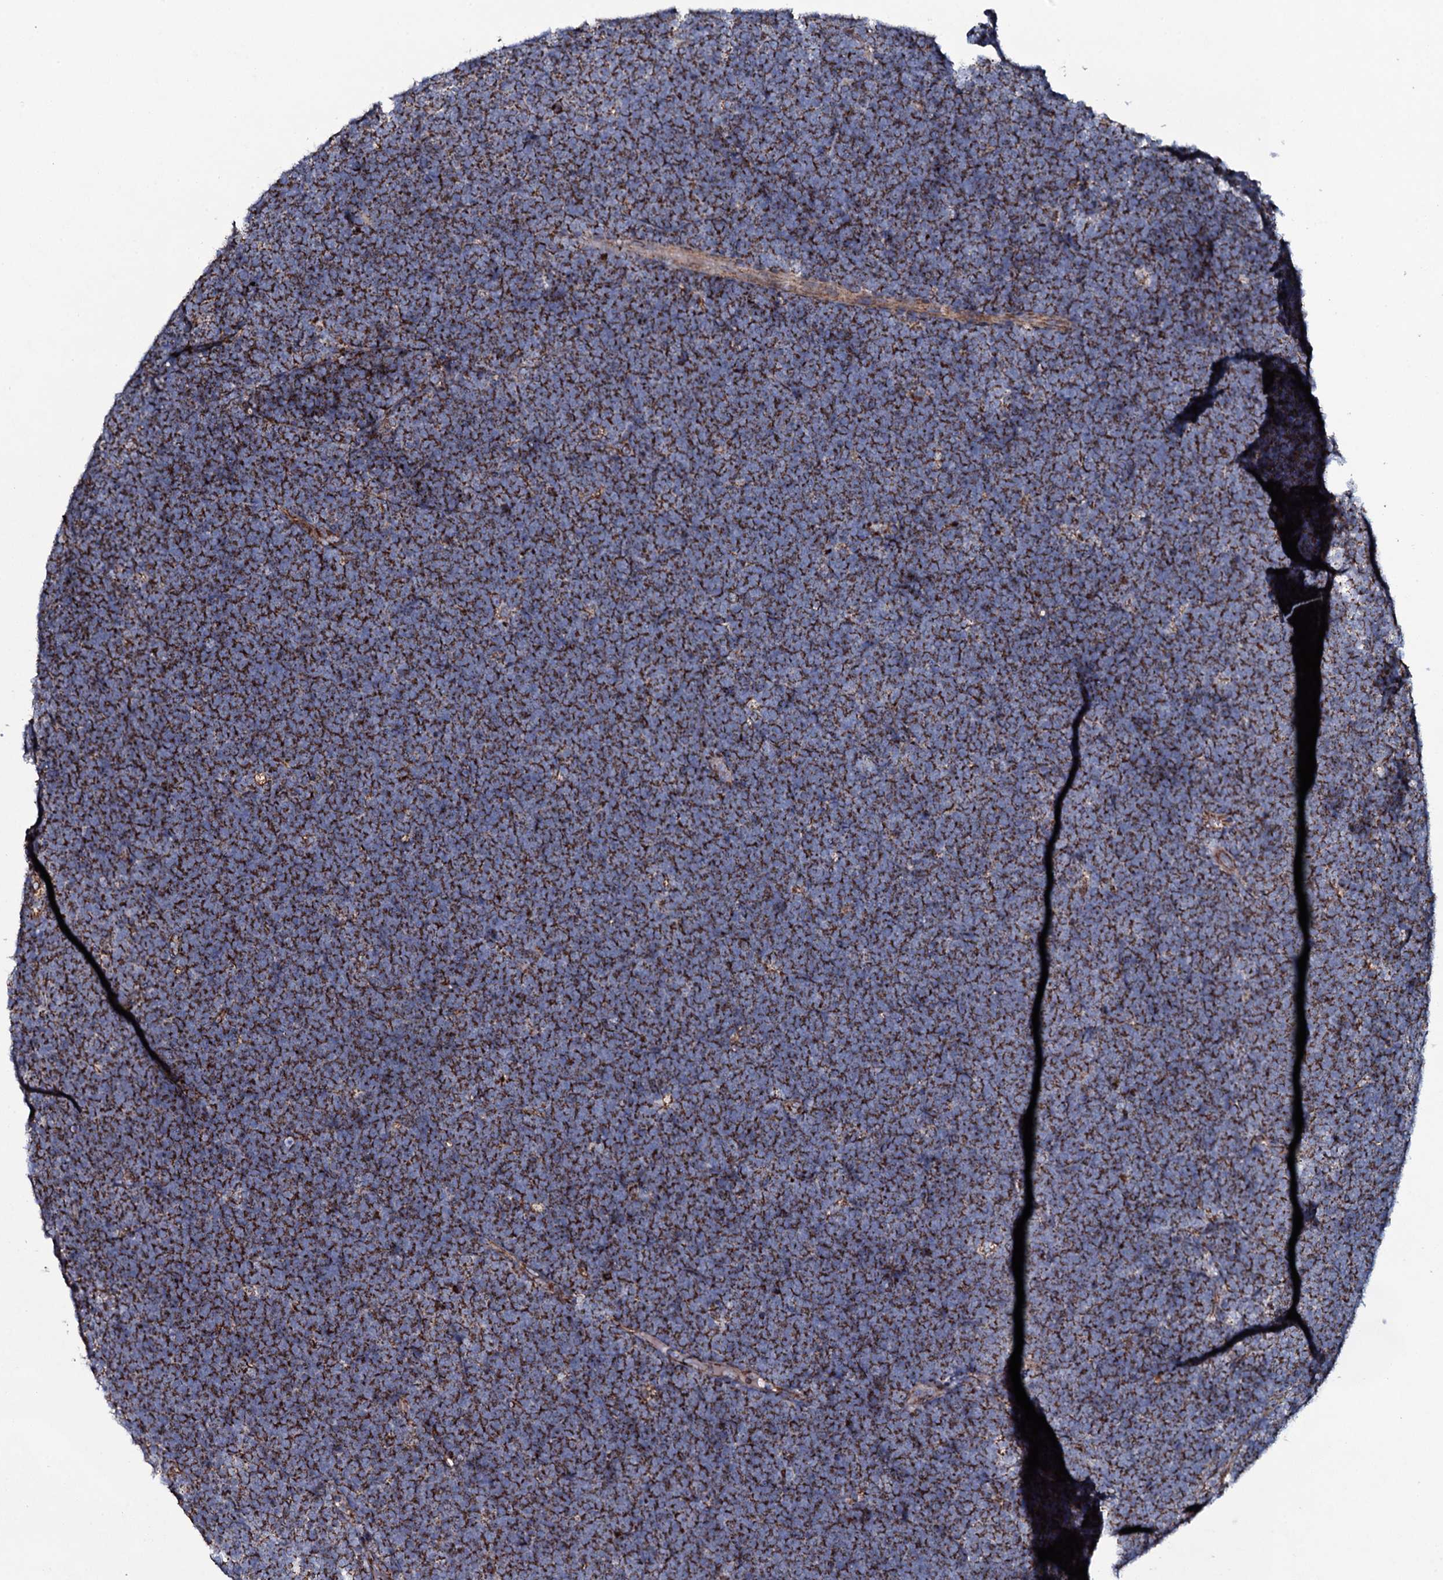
{"staining": {"intensity": "strong", "quantity": ">75%", "location": "cytoplasmic/membranous"}, "tissue": "lymphoma", "cell_type": "Tumor cells", "image_type": "cancer", "snomed": [{"axis": "morphology", "description": "Malignant lymphoma, non-Hodgkin's type, High grade"}, {"axis": "topography", "description": "Lymph node"}], "caption": "High-magnification brightfield microscopy of malignant lymphoma, non-Hodgkin's type (high-grade) stained with DAB (3,3'-diaminobenzidine) (brown) and counterstained with hematoxylin (blue). tumor cells exhibit strong cytoplasmic/membranous positivity is present in about>75% of cells.", "gene": "EVC2", "patient": {"sex": "male", "age": 13}}